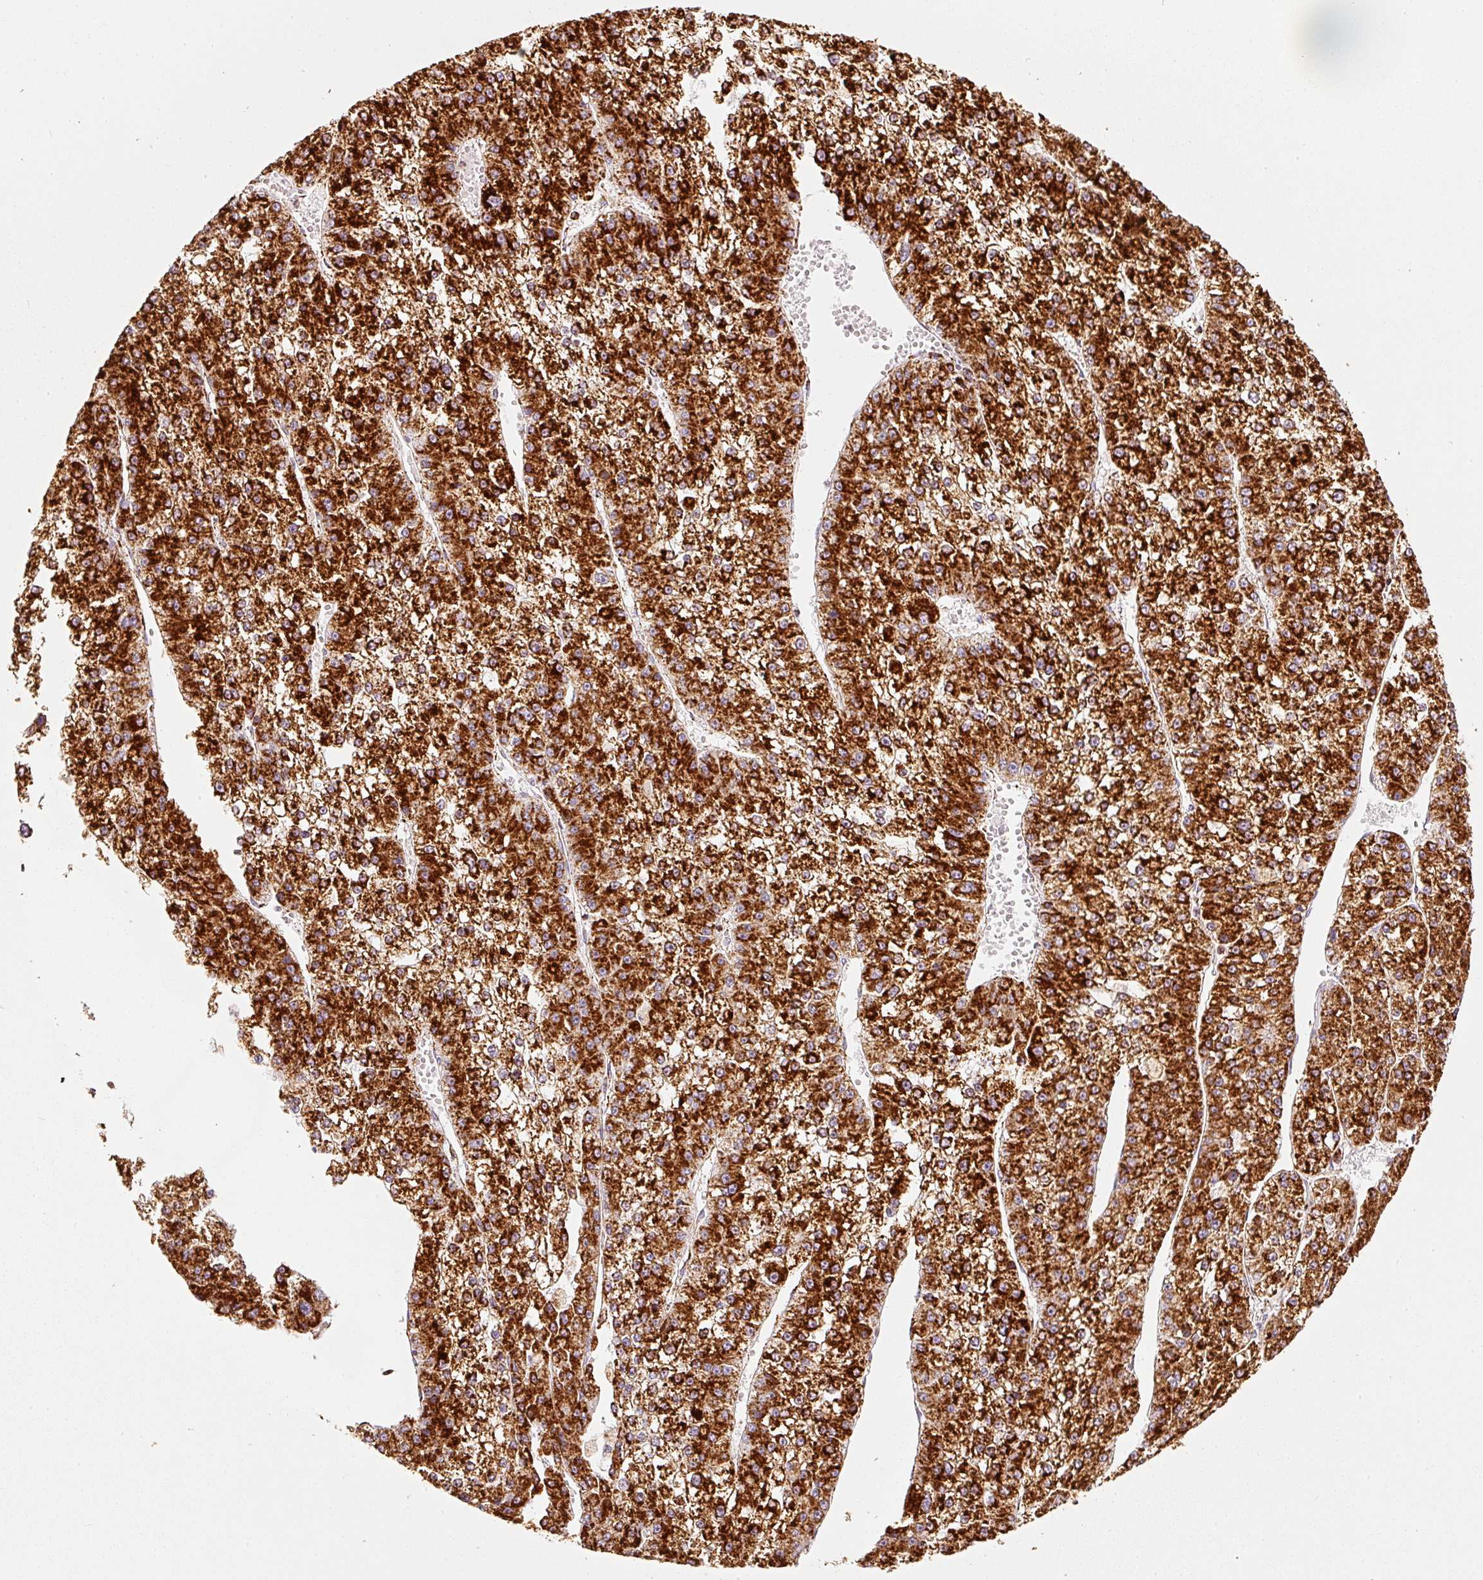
{"staining": {"intensity": "strong", "quantity": ">75%", "location": "cytoplasmic/membranous"}, "tissue": "liver cancer", "cell_type": "Tumor cells", "image_type": "cancer", "snomed": [{"axis": "morphology", "description": "Carcinoma, Hepatocellular, NOS"}, {"axis": "topography", "description": "Liver"}], "caption": "Strong cytoplasmic/membranous expression for a protein is appreciated in about >75% of tumor cells of liver cancer using immunohistochemistry.", "gene": "MT-CO2", "patient": {"sex": "female", "age": 73}}